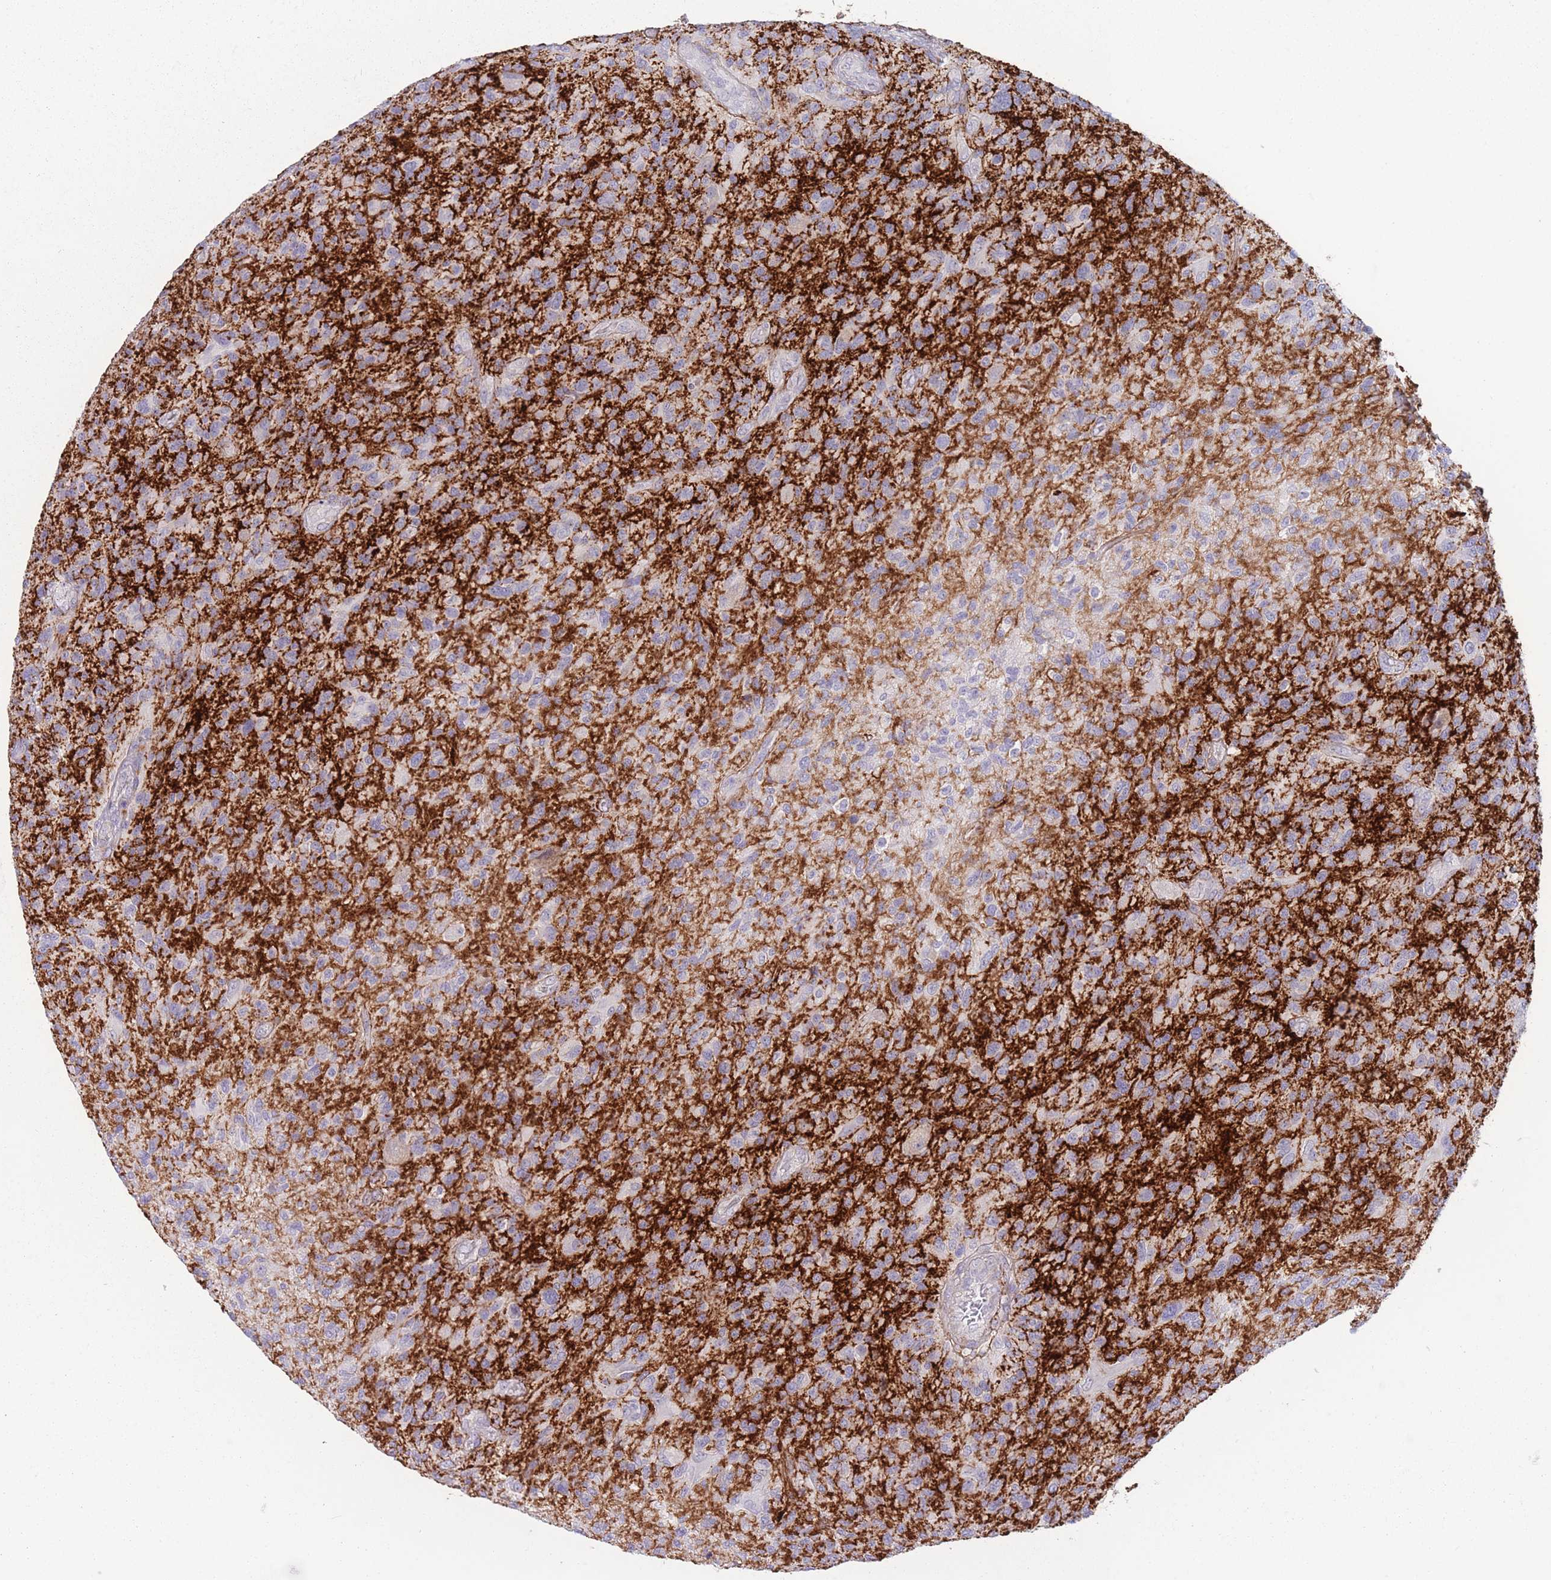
{"staining": {"intensity": "negative", "quantity": "none", "location": "none"}, "tissue": "glioma", "cell_type": "Tumor cells", "image_type": "cancer", "snomed": [{"axis": "morphology", "description": "Glioma, malignant, High grade"}, {"axis": "topography", "description": "Brain"}], "caption": "Protein analysis of malignant glioma (high-grade) exhibits no significant expression in tumor cells.", "gene": "PAIP2B", "patient": {"sex": "male", "age": 47}}